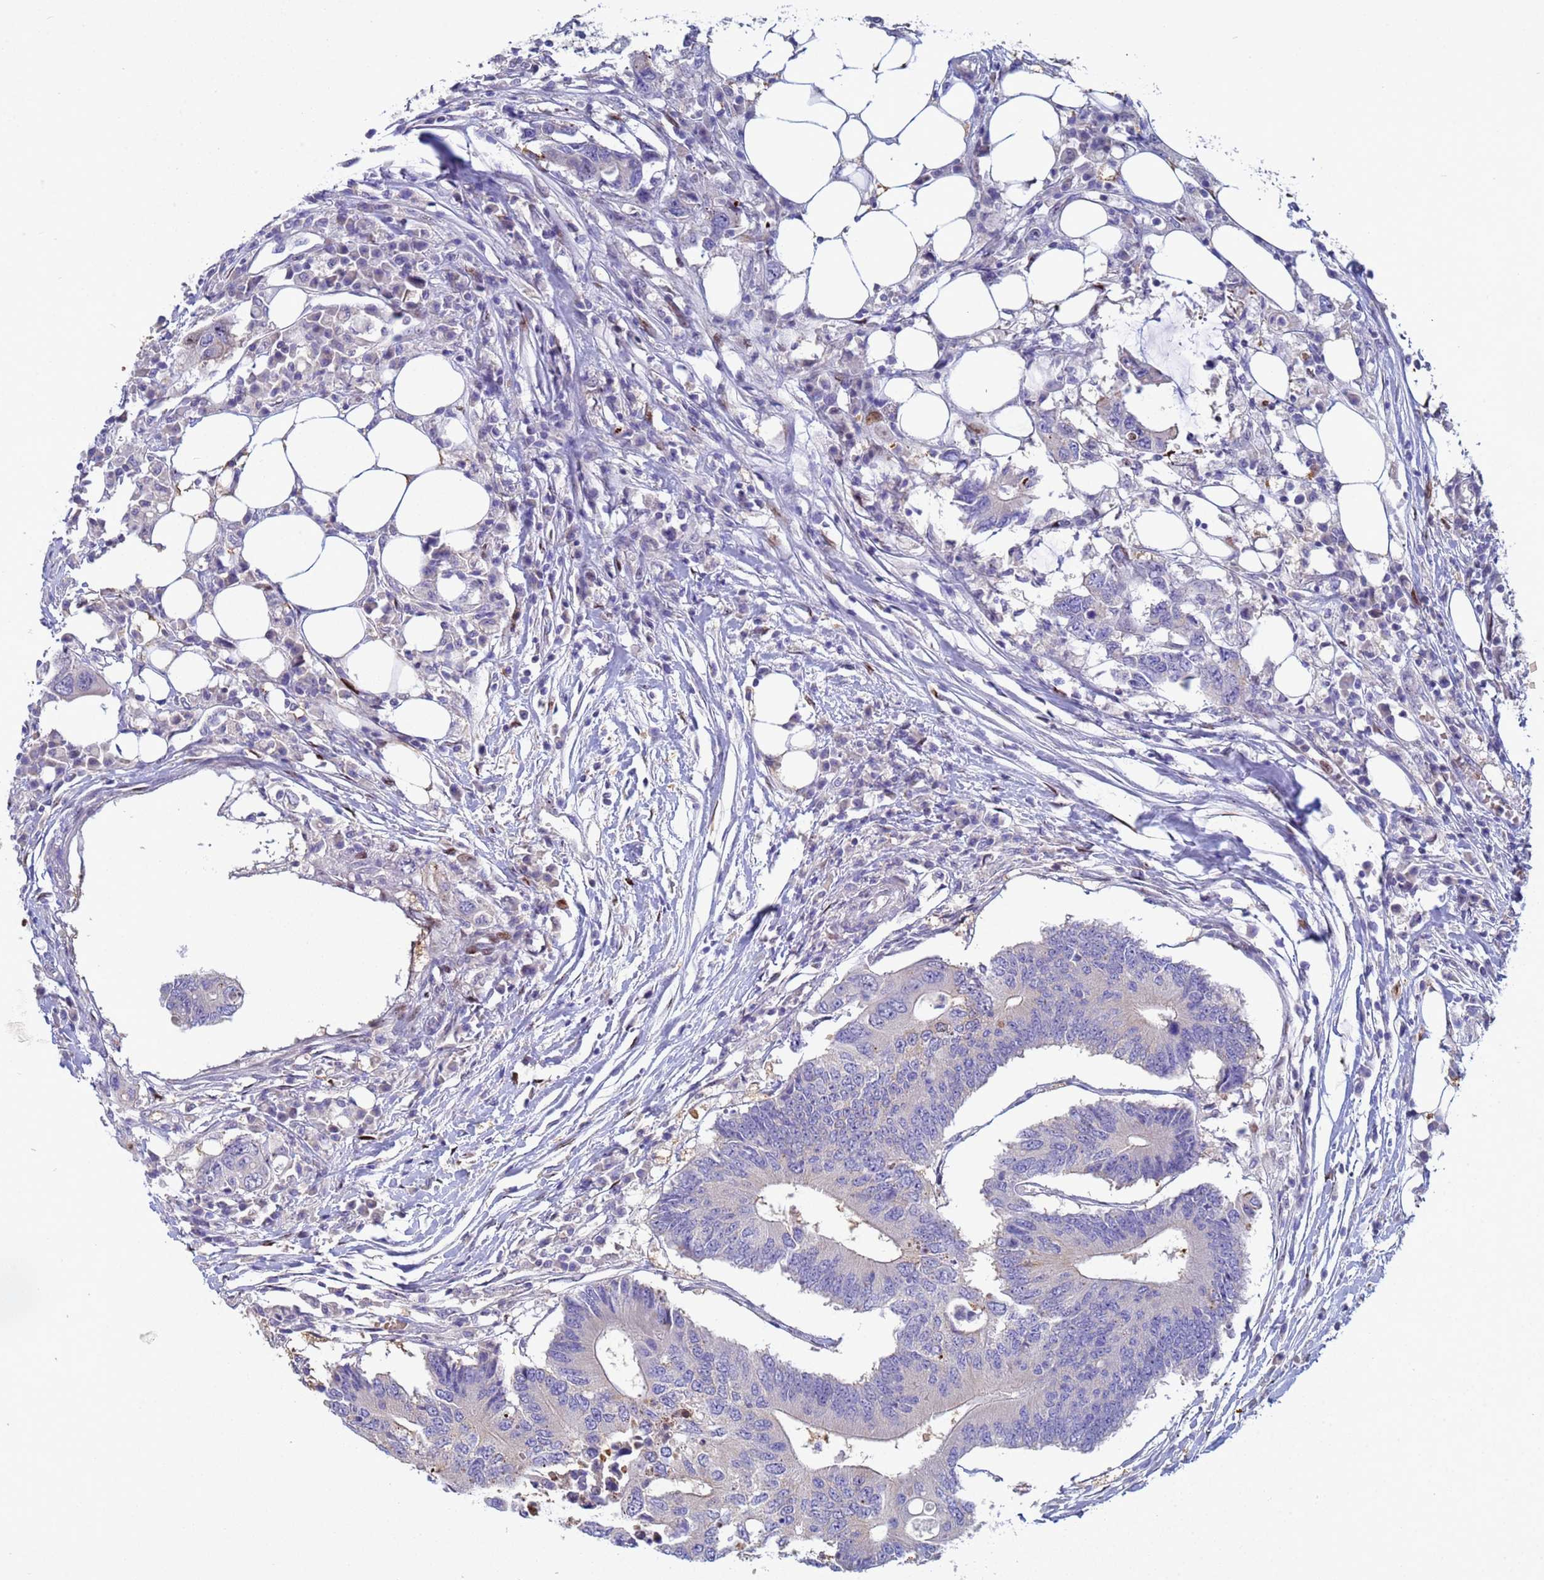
{"staining": {"intensity": "negative", "quantity": "none", "location": "none"}, "tissue": "colorectal cancer", "cell_type": "Tumor cells", "image_type": "cancer", "snomed": [{"axis": "morphology", "description": "Adenocarcinoma, NOS"}, {"axis": "topography", "description": "Colon"}], "caption": "Tumor cells are negative for protein expression in human colorectal adenocarcinoma.", "gene": "PPP6R1", "patient": {"sex": "male", "age": 71}}